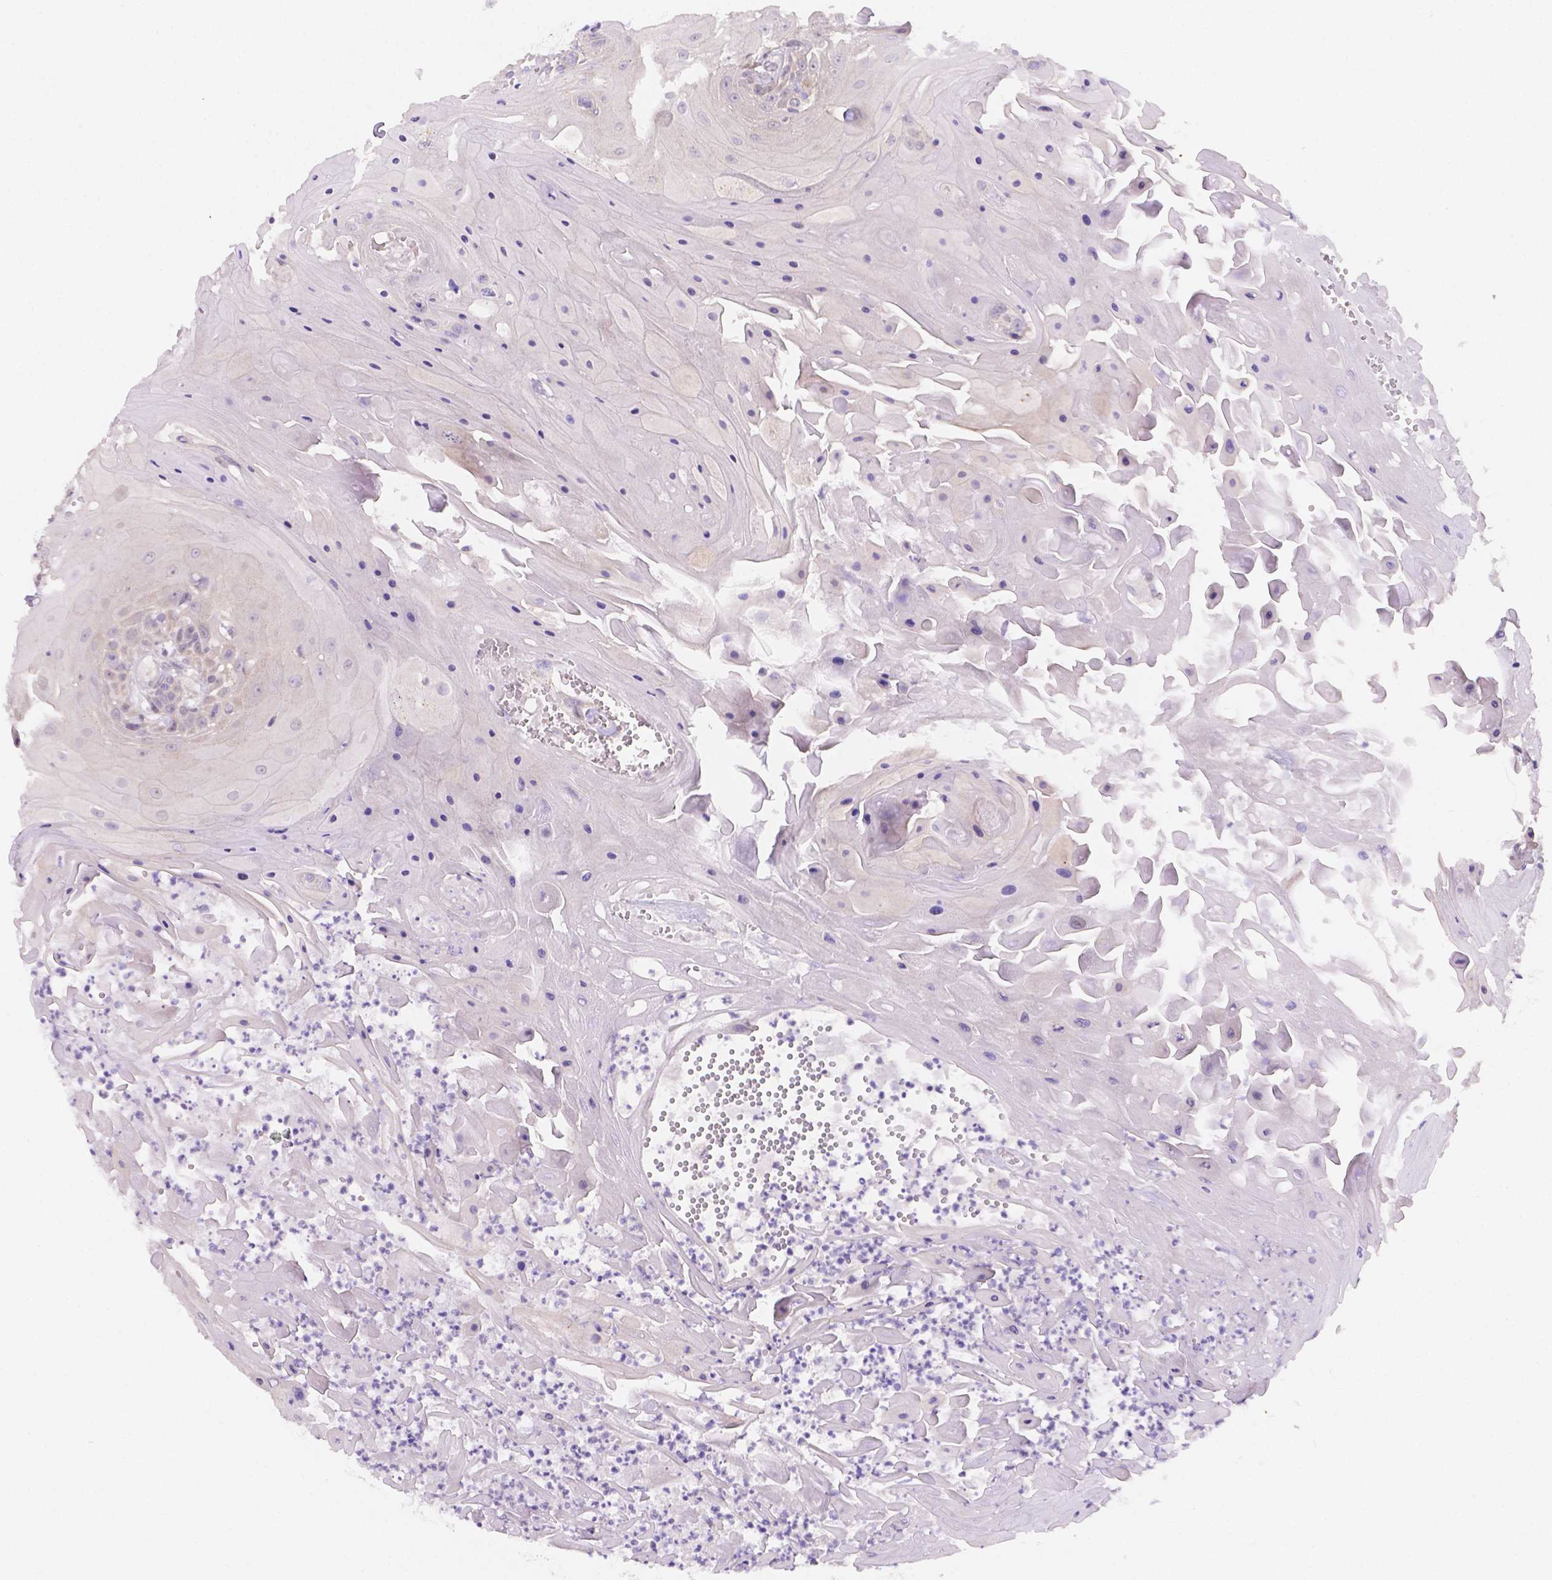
{"staining": {"intensity": "negative", "quantity": "none", "location": "none"}, "tissue": "head and neck cancer", "cell_type": "Tumor cells", "image_type": "cancer", "snomed": [{"axis": "morphology", "description": "Squamous cell carcinoma, NOS"}, {"axis": "topography", "description": "Skin"}, {"axis": "topography", "description": "Head-Neck"}], "caption": "Human head and neck cancer stained for a protein using immunohistochemistry (IHC) exhibits no positivity in tumor cells.", "gene": "CD96", "patient": {"sex": "male", "age": 80}}